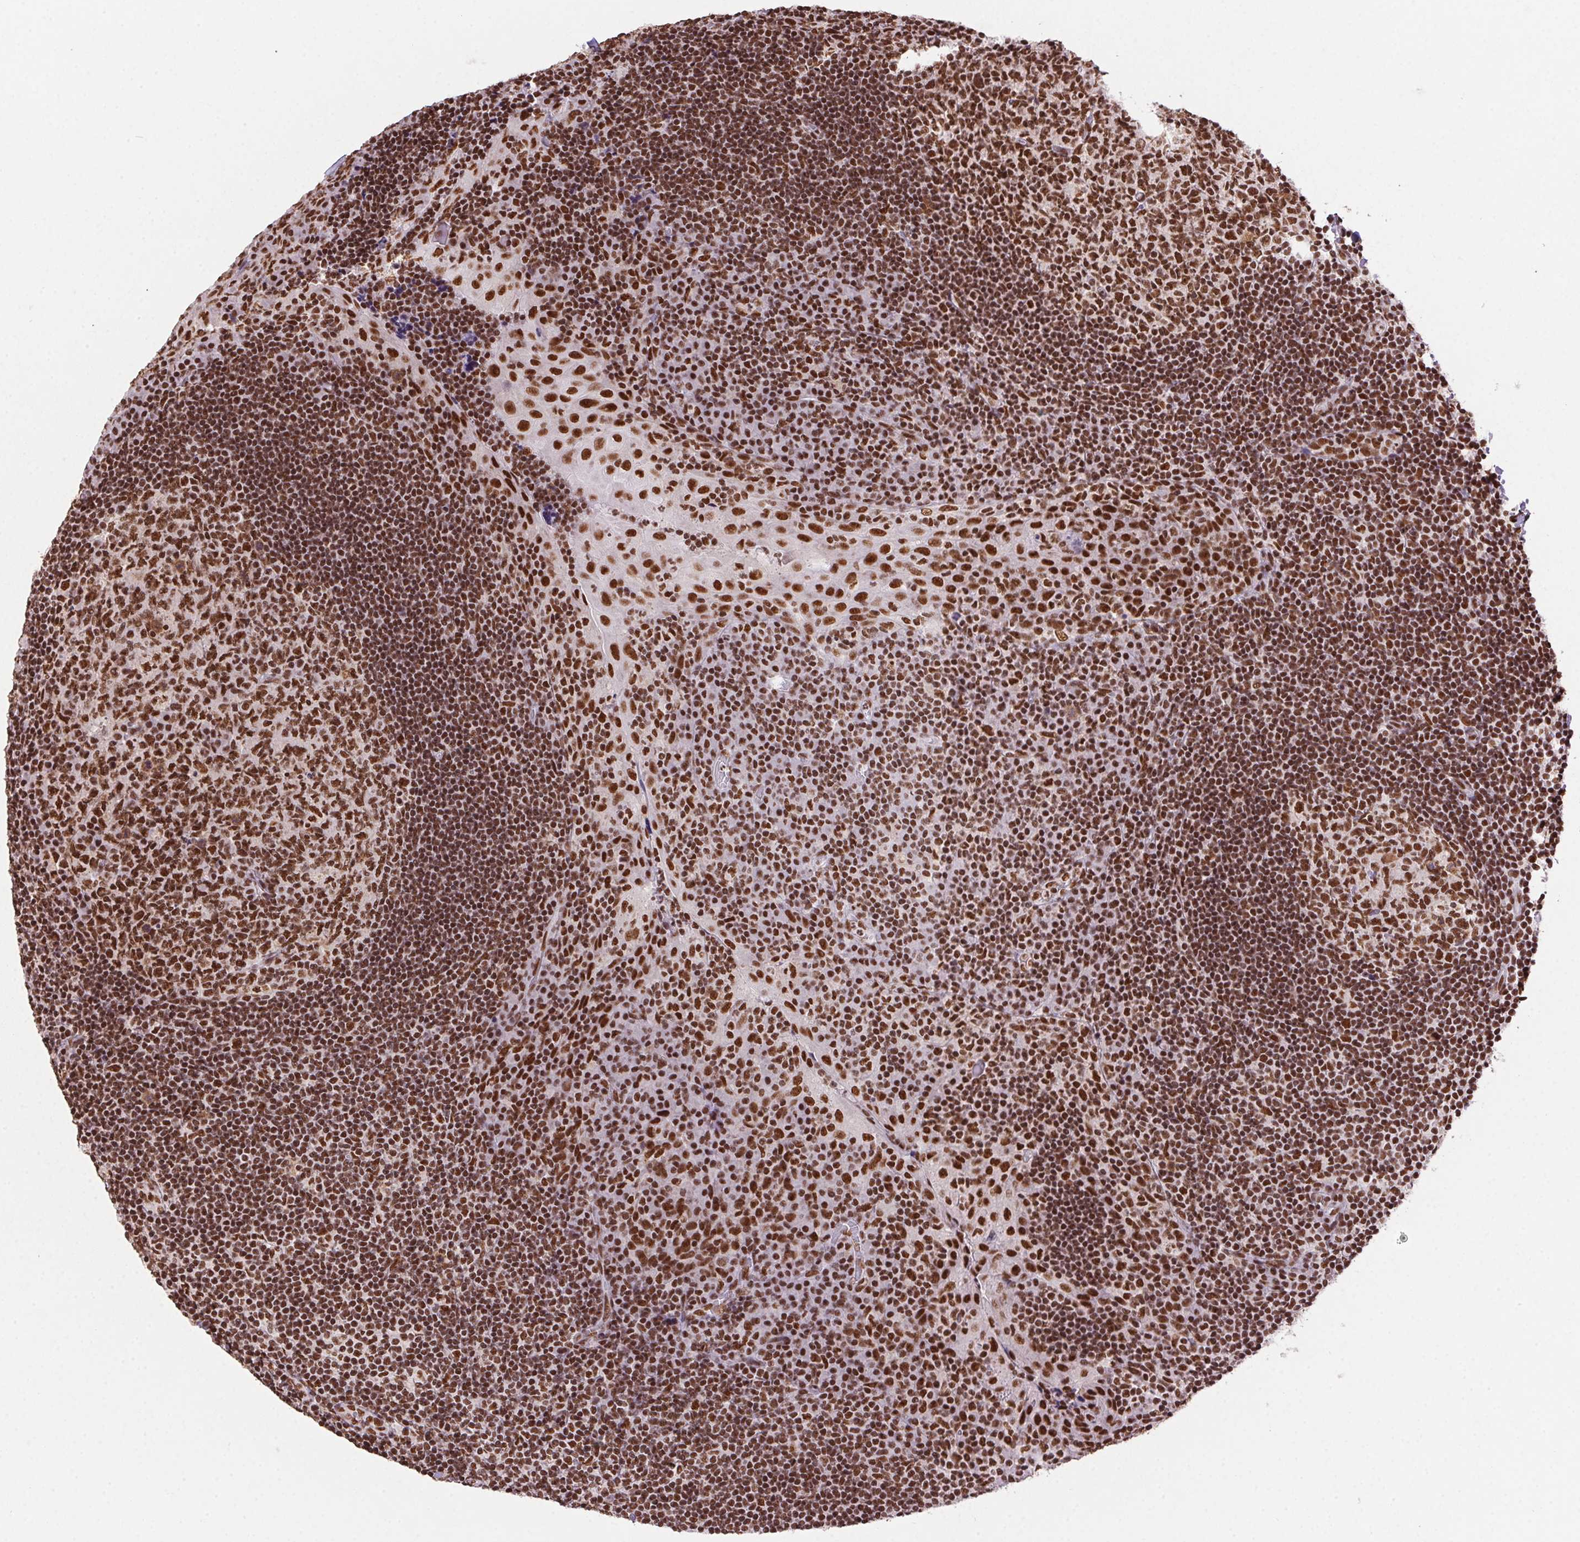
{"staining": {"intensity": "strong", "quantity": ">75%", "location": "nuclear"}, "tissue": "tonsil", "cell_type": "Germinal center cells", "image_type": "normal", "snomed": [{"axis": "morphology", "description": "Normal tissue, NOS"}, {"axis": "topography", "description": "Tonsil"}], "caption": "Brown immunohistochemical staining in normal human tonsil reveals strong nuclear staining in about >75% of germinal center cells.", "gene": "ZNF207", "patient": {"sex": "male", "age": 17}}